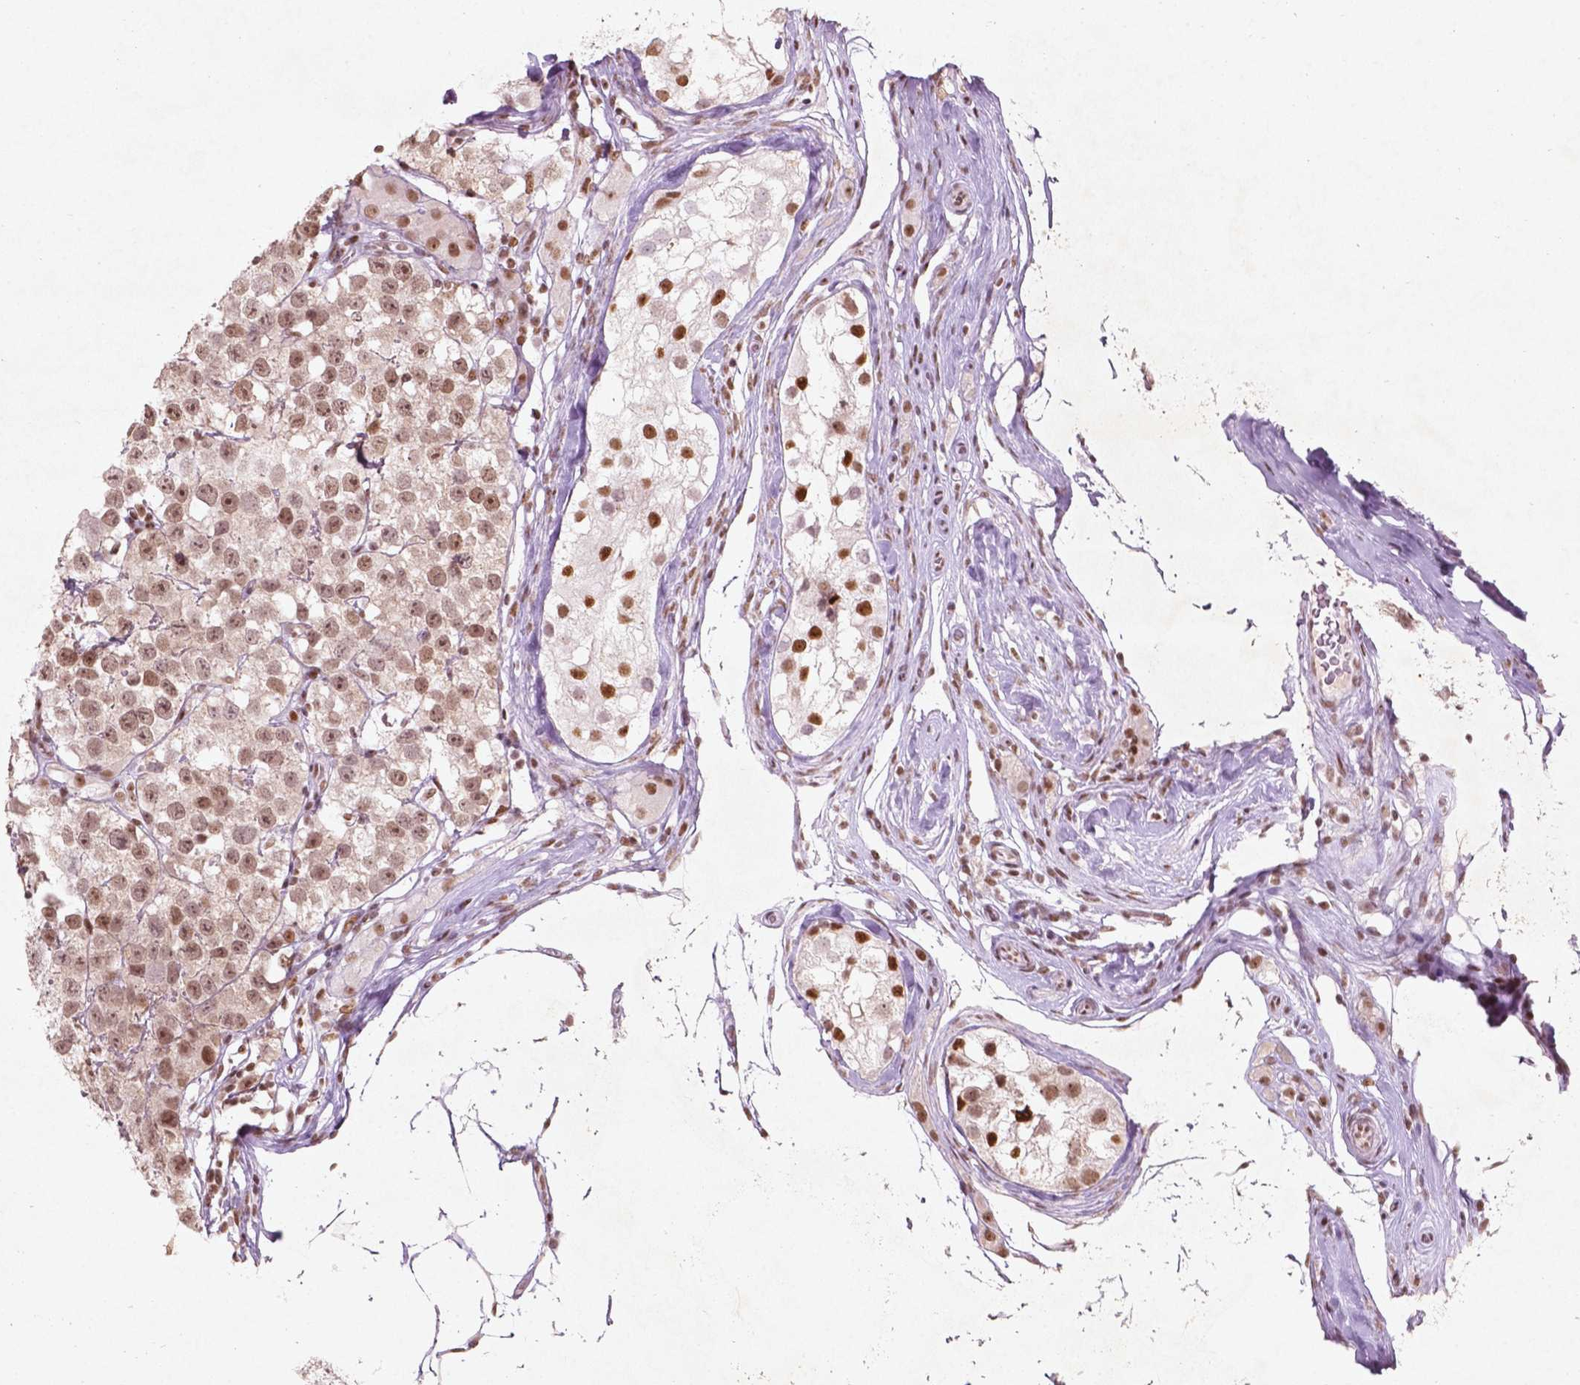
{"staining": {"intensity": "moderate", "quantity": ">75%", "location": "nuclear"}, "tissue": "testis cancer", "cell_type": "Tumor cells", "image_type": "cancer", "snomed": [{"axis": "morphology", "description": "Seminoma, NOS"}, {"axis": "topography", "description": "Testis"}], "caption": "High-power microscopy captured an IHC histopathology image of seminoma (testis), revealing moderate nuclear expression in about >75% of tumor cells.", "gene": "HMG20B", "patient": {"sex": "male", "age": 34}}